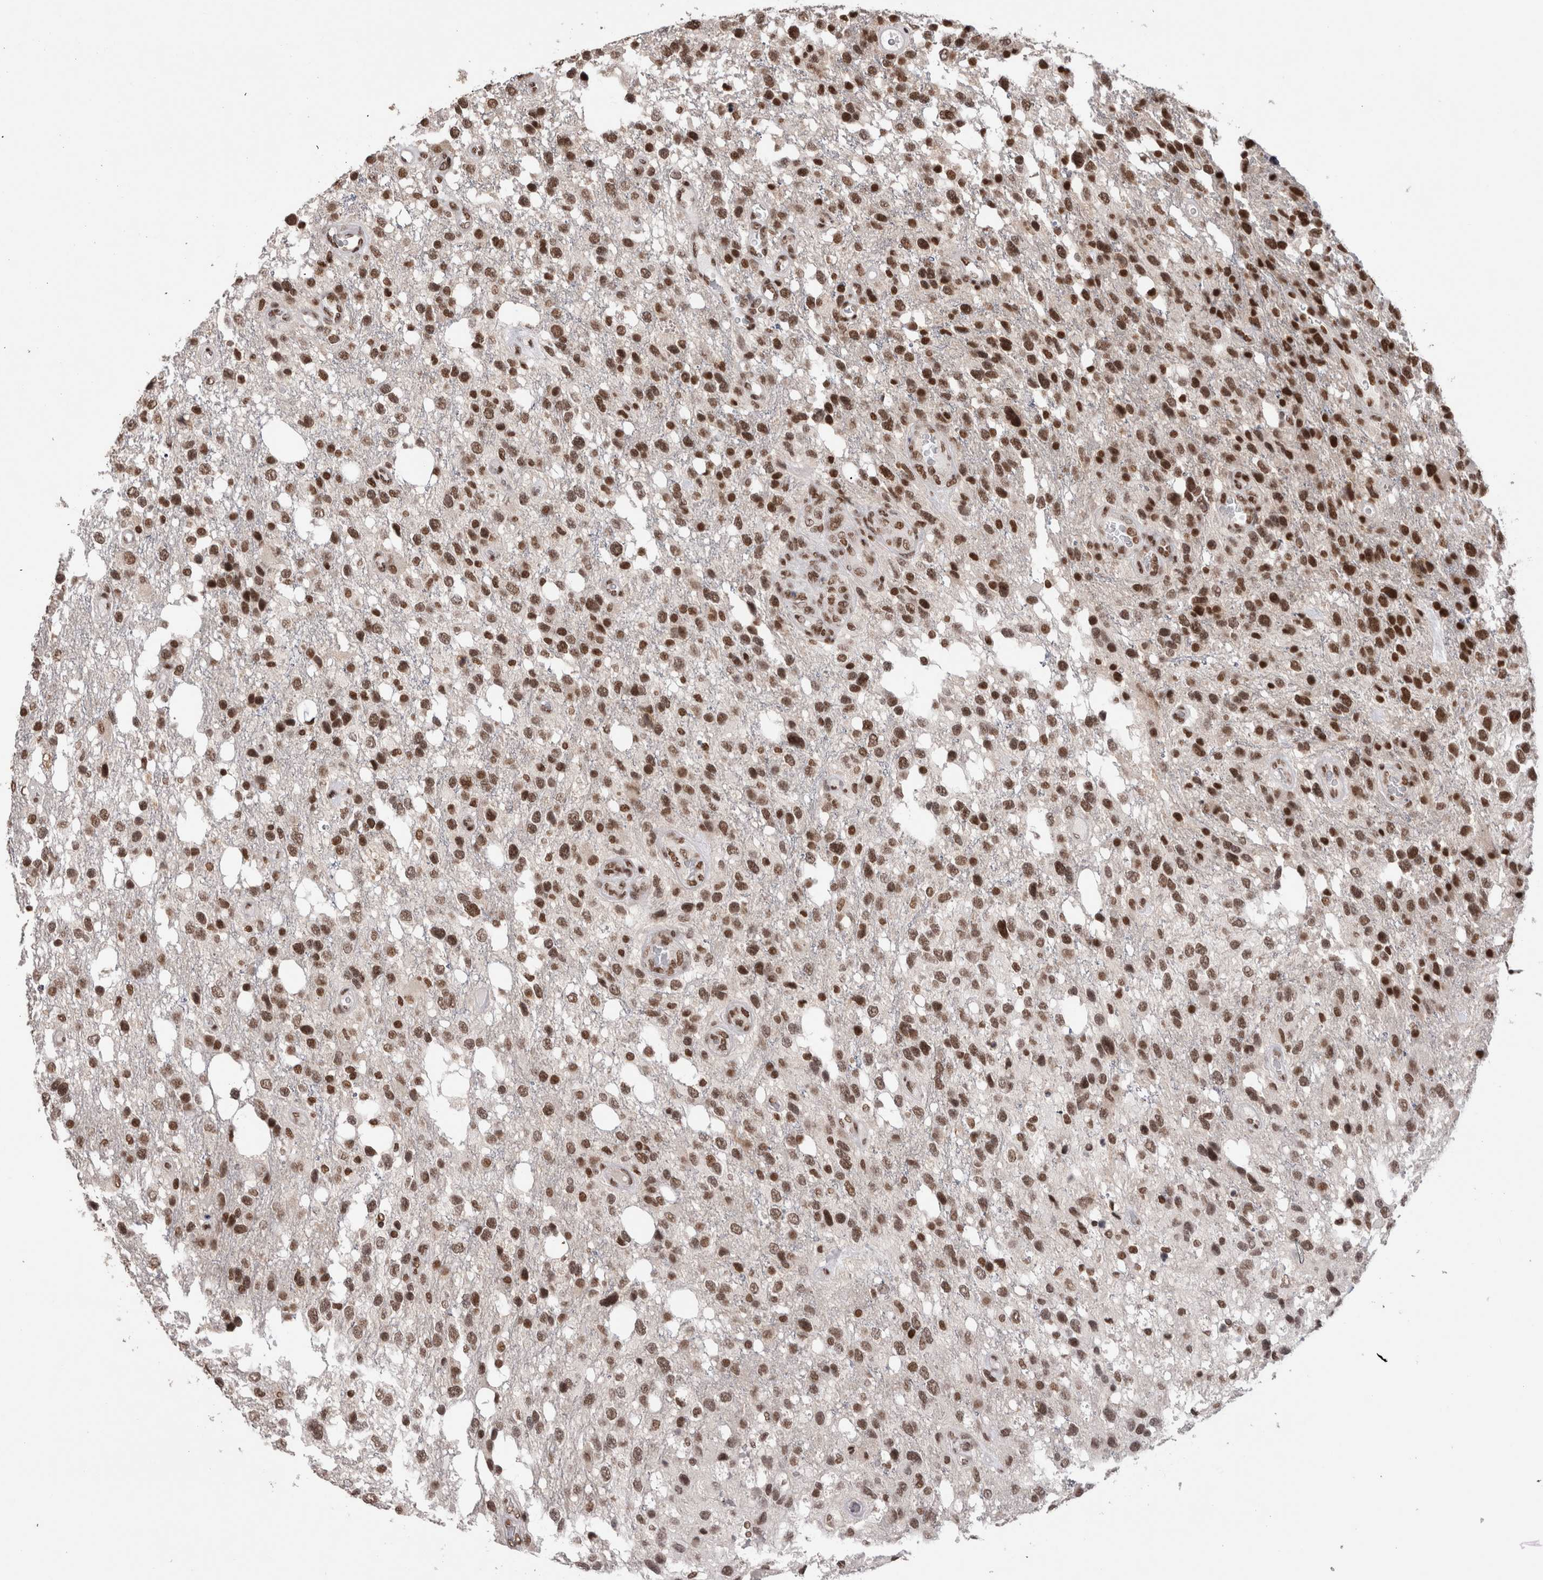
{"staining": {"intensity": "strong", "quantity": ">75%", "location": "nuclear"}, "tissue": "glioma", "cell_type": "Tumor cells", "image_type": "cancer", "snomed": [{"axis": "morphology", "description": "Glioma, malignant, High grade"}, {"axis": "topography", "description": "Brain"}], "caption": "Malignant glioma (high-grade) stained for a protein (brown) exhibits strong nuclear positive positivity in approximately >75% of tumor cells.", "gene": "SMC1A", "patient": {"sex": "female", "age": 58}}